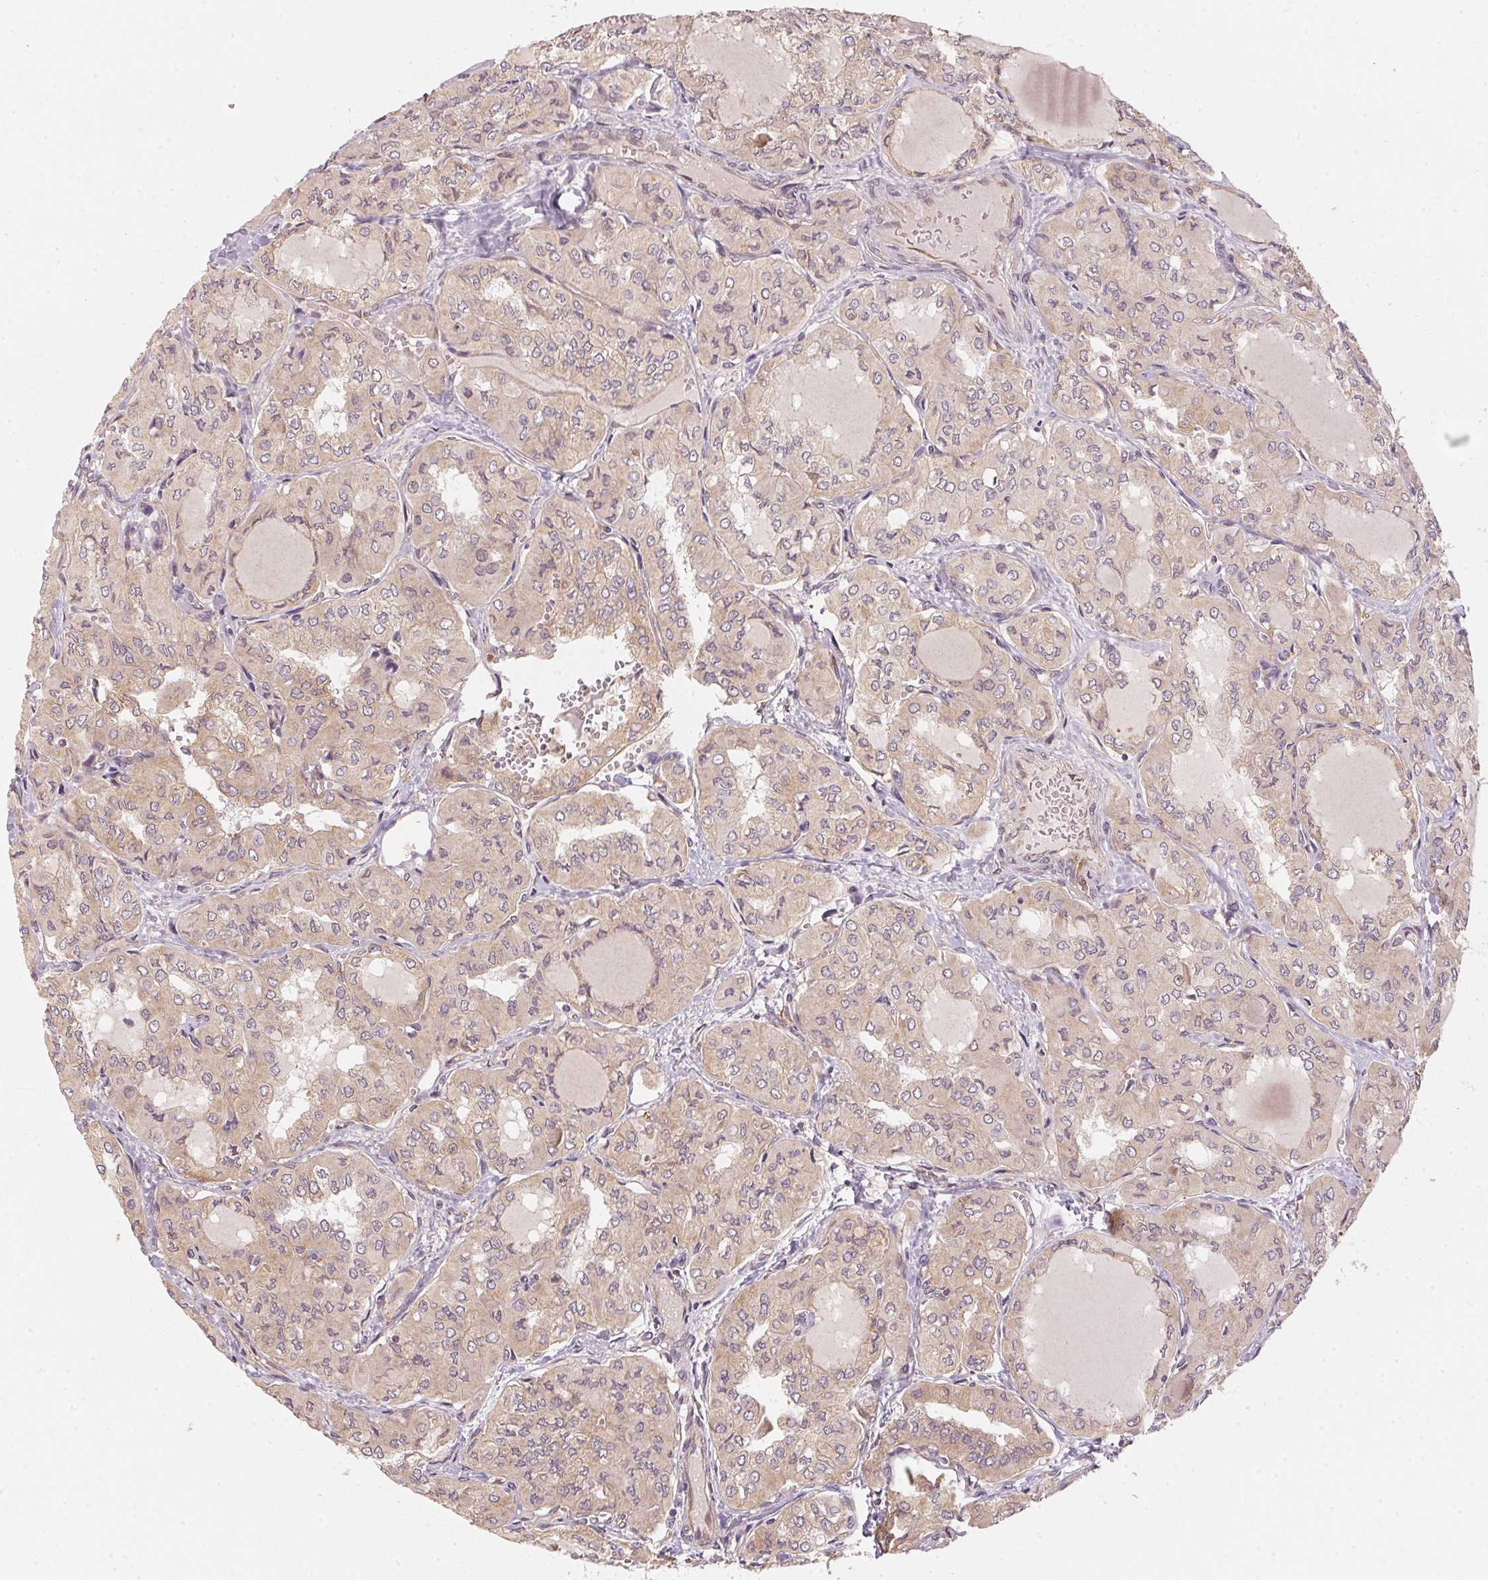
{"staining": {"intensity": "negative", "quantity": "none", "location": "none"}, "tissue": "thyroid cancer", "cell_type": "Tumor cells", "image_type": "cancer", "snomed": [{"axis": "morphology", "description": "Papillary adenocarcinoma, NOS"}, {"axis": "topography", "description": "Thyroid gland"}], "caption": "Papillary adenocarcinoma (thyroid) was stained to show a protein in brown. There is no significant positivity in tumor cells.", "gene": "STRN4", "patient": {"sex": "male", "age": 20}}